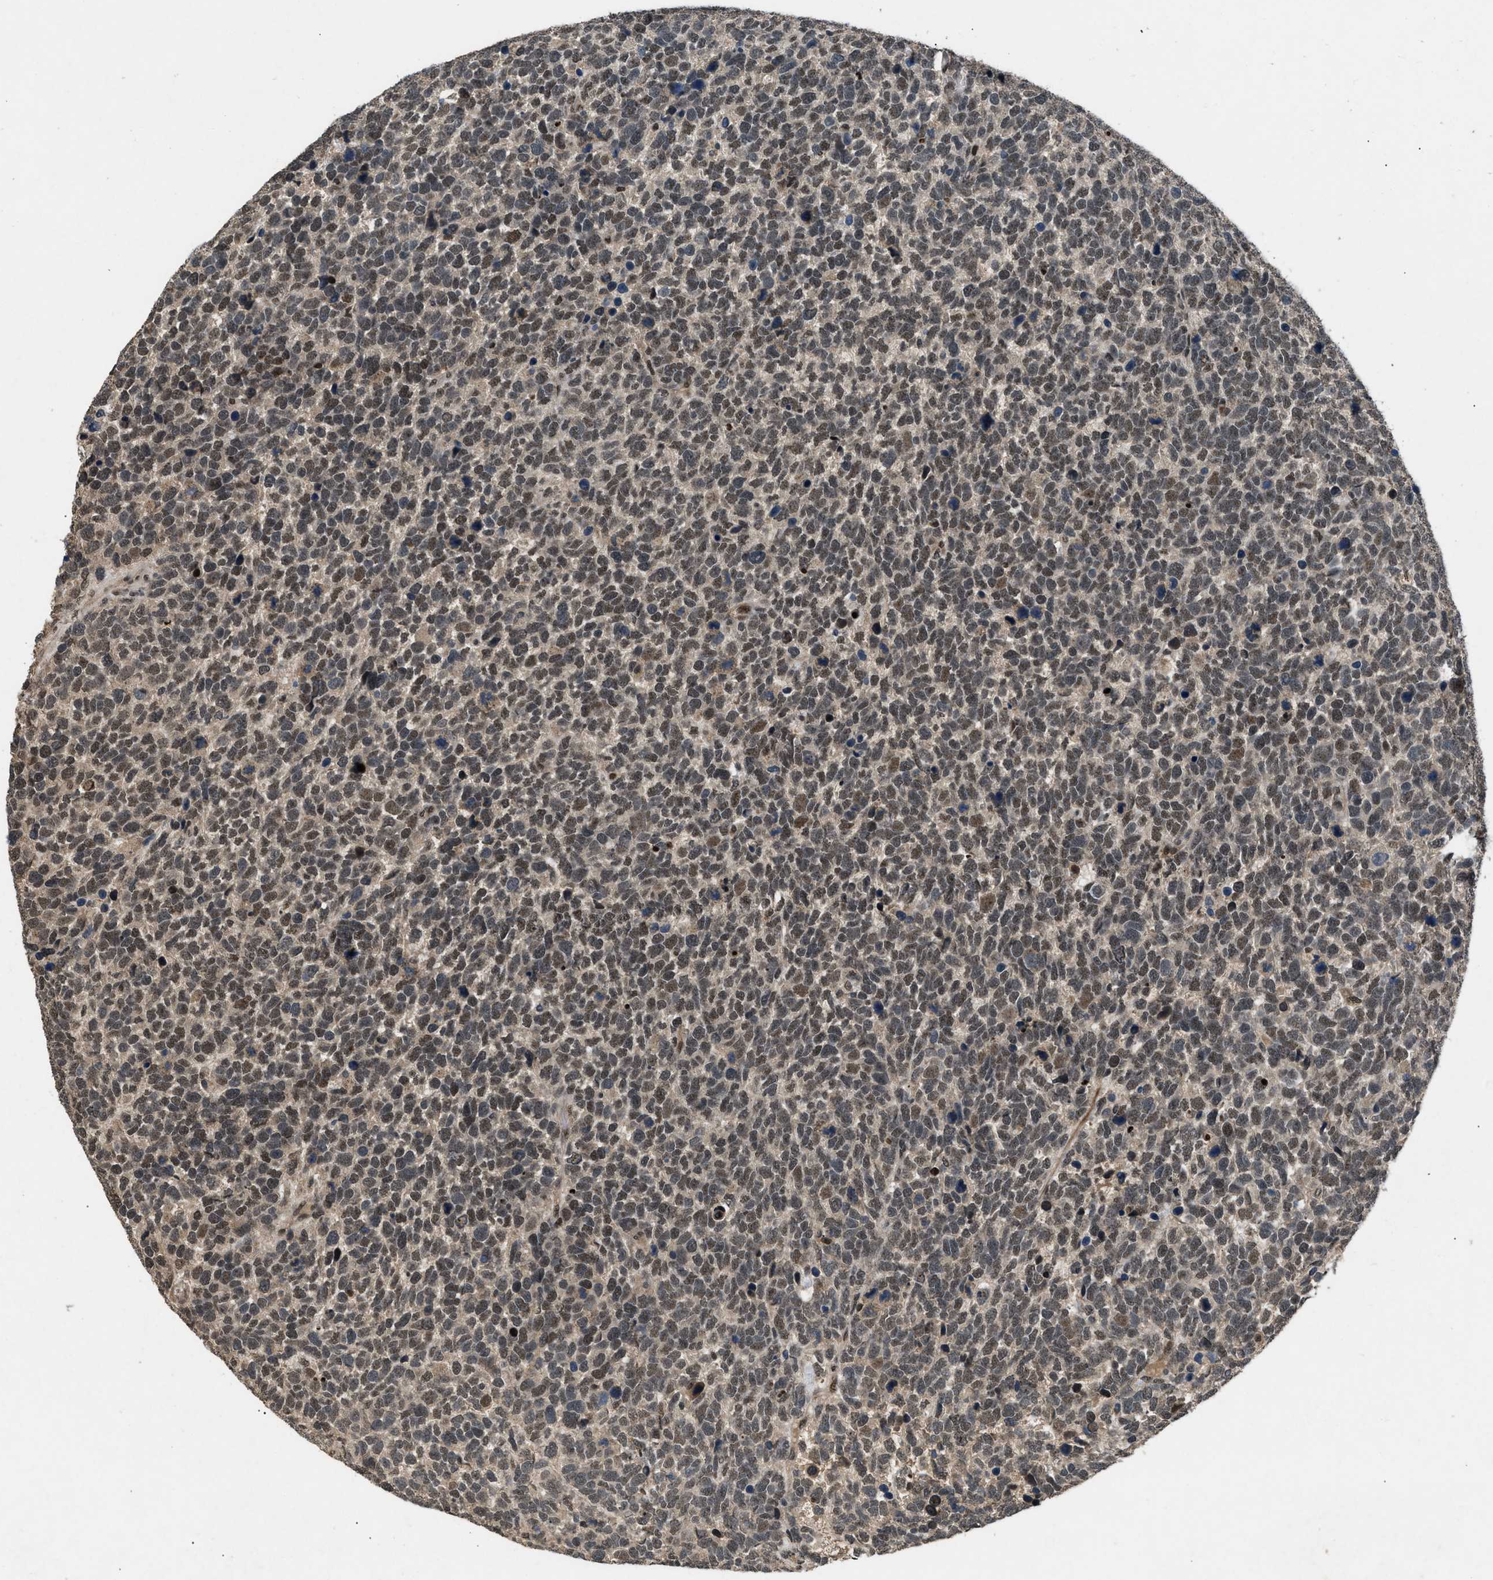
{"staining": {"intensity": "weak", "quantity": ">75%", "location": "nuclear"}, "tissue": "urothelial cancer", "cell_type": "Tumor cells", "image_type": "cancer", "snomed": [{"axis": "morphology", "description": "Urothelial carcinoma, High grade"}, {"axis": "topography", "description": "Urinary bladder"}], "caption": "Brown immunohistochemical staining in high-grade urothelial carcinoma shows weak nuclear positivity in about >75% of tumor cells.", "gene": "RBM5", "patient": {"sex": "female", "age": 82}}